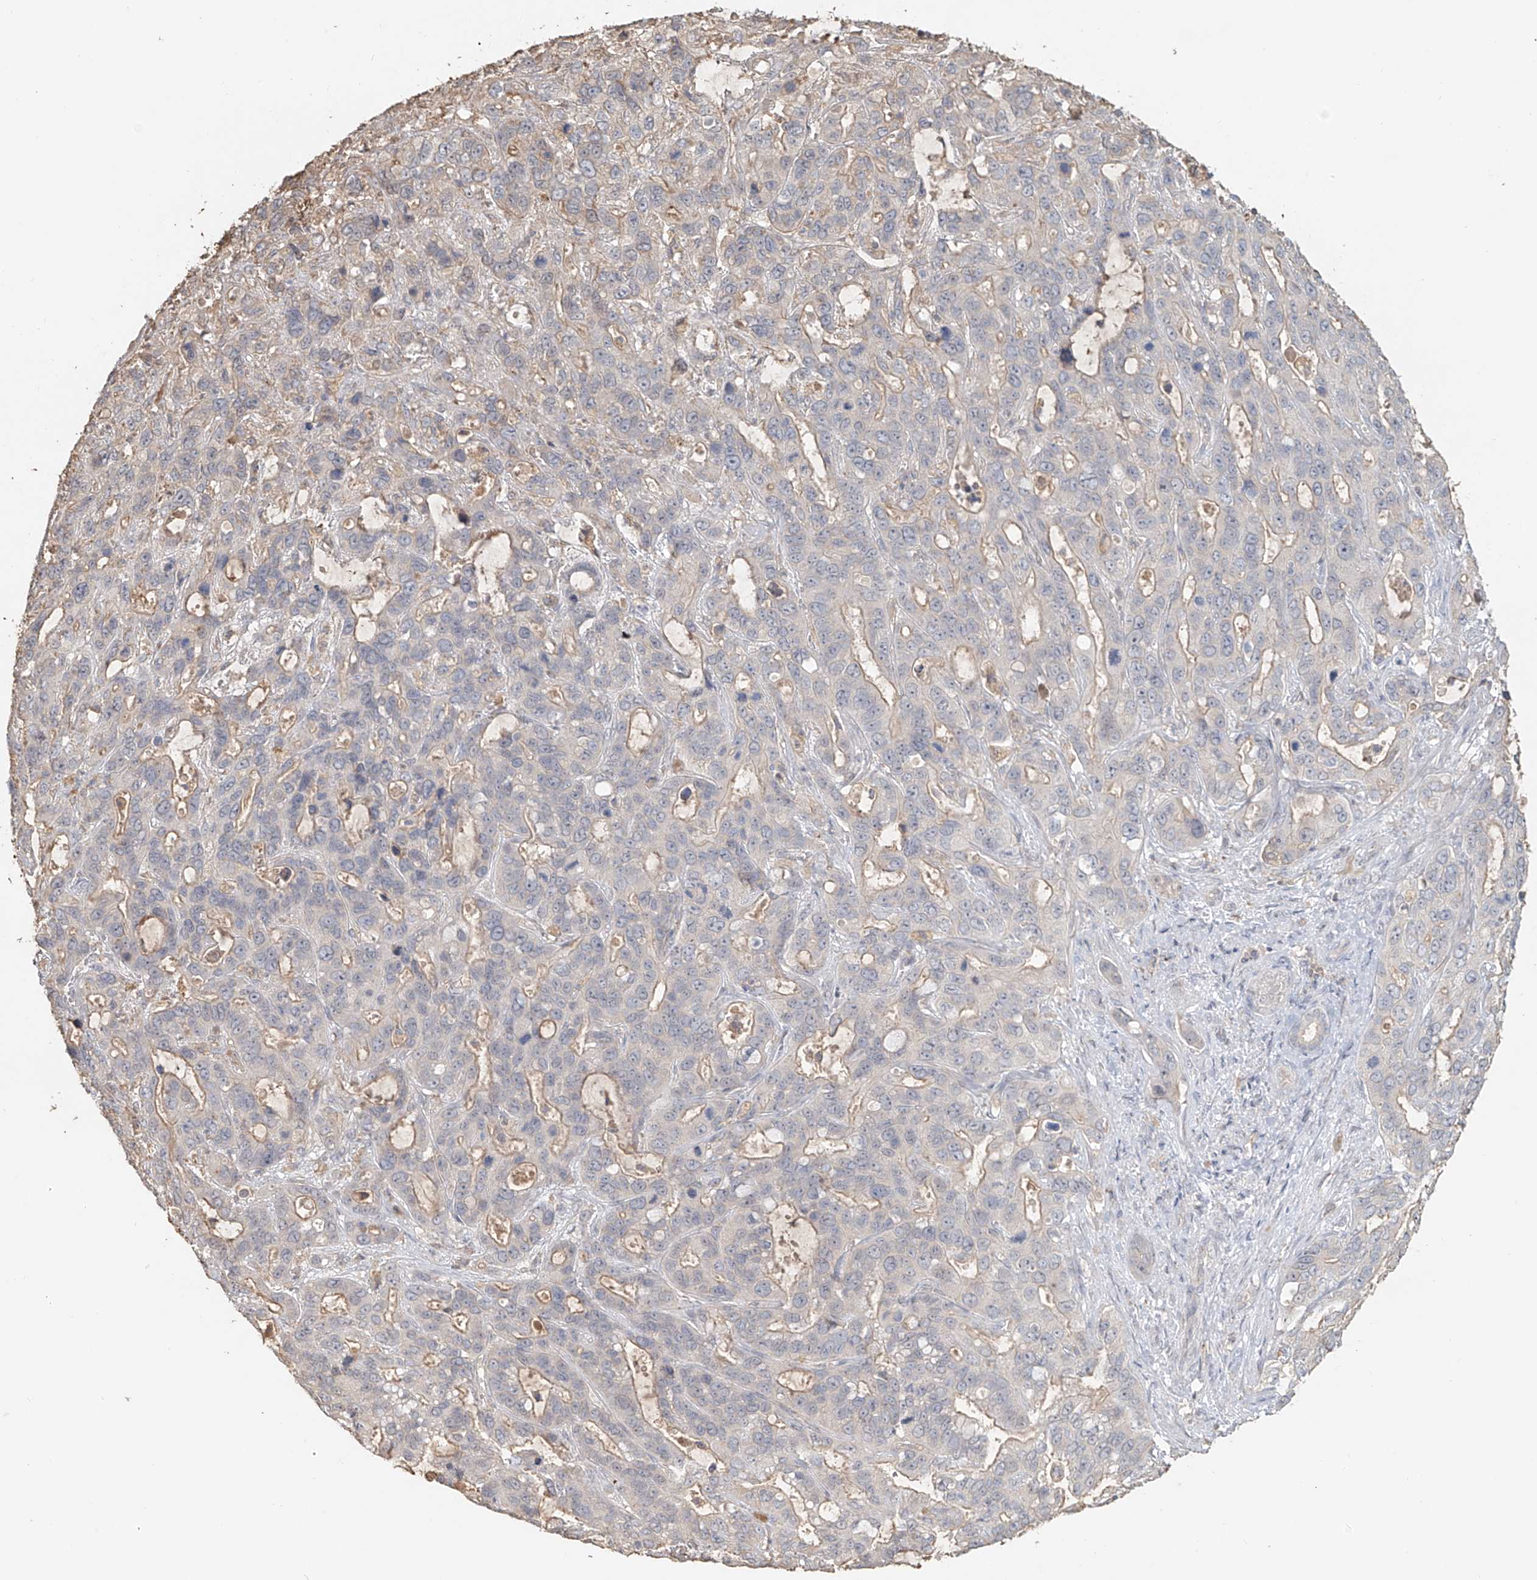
{"staining": {"intensity": "weak", "quantity": "25%-75%", "location": "cytoplasmic/membranous"}, "tissue": "liver cancer", "cell_type": "Tumor cells", "image_type": "cancer", "snomed": [{"axis": "morphology", "description": "Cholangiocarcinoma"}, {"axis": "topography", "description": "Liver"}], "caption": "A brown stain labels weak cytoplasmic/membranous expression of a protein in liver cholangiocarcinoma tumor cells.", "gene": "NPHS1", "patient": {"sex": "female", "age": 65}}